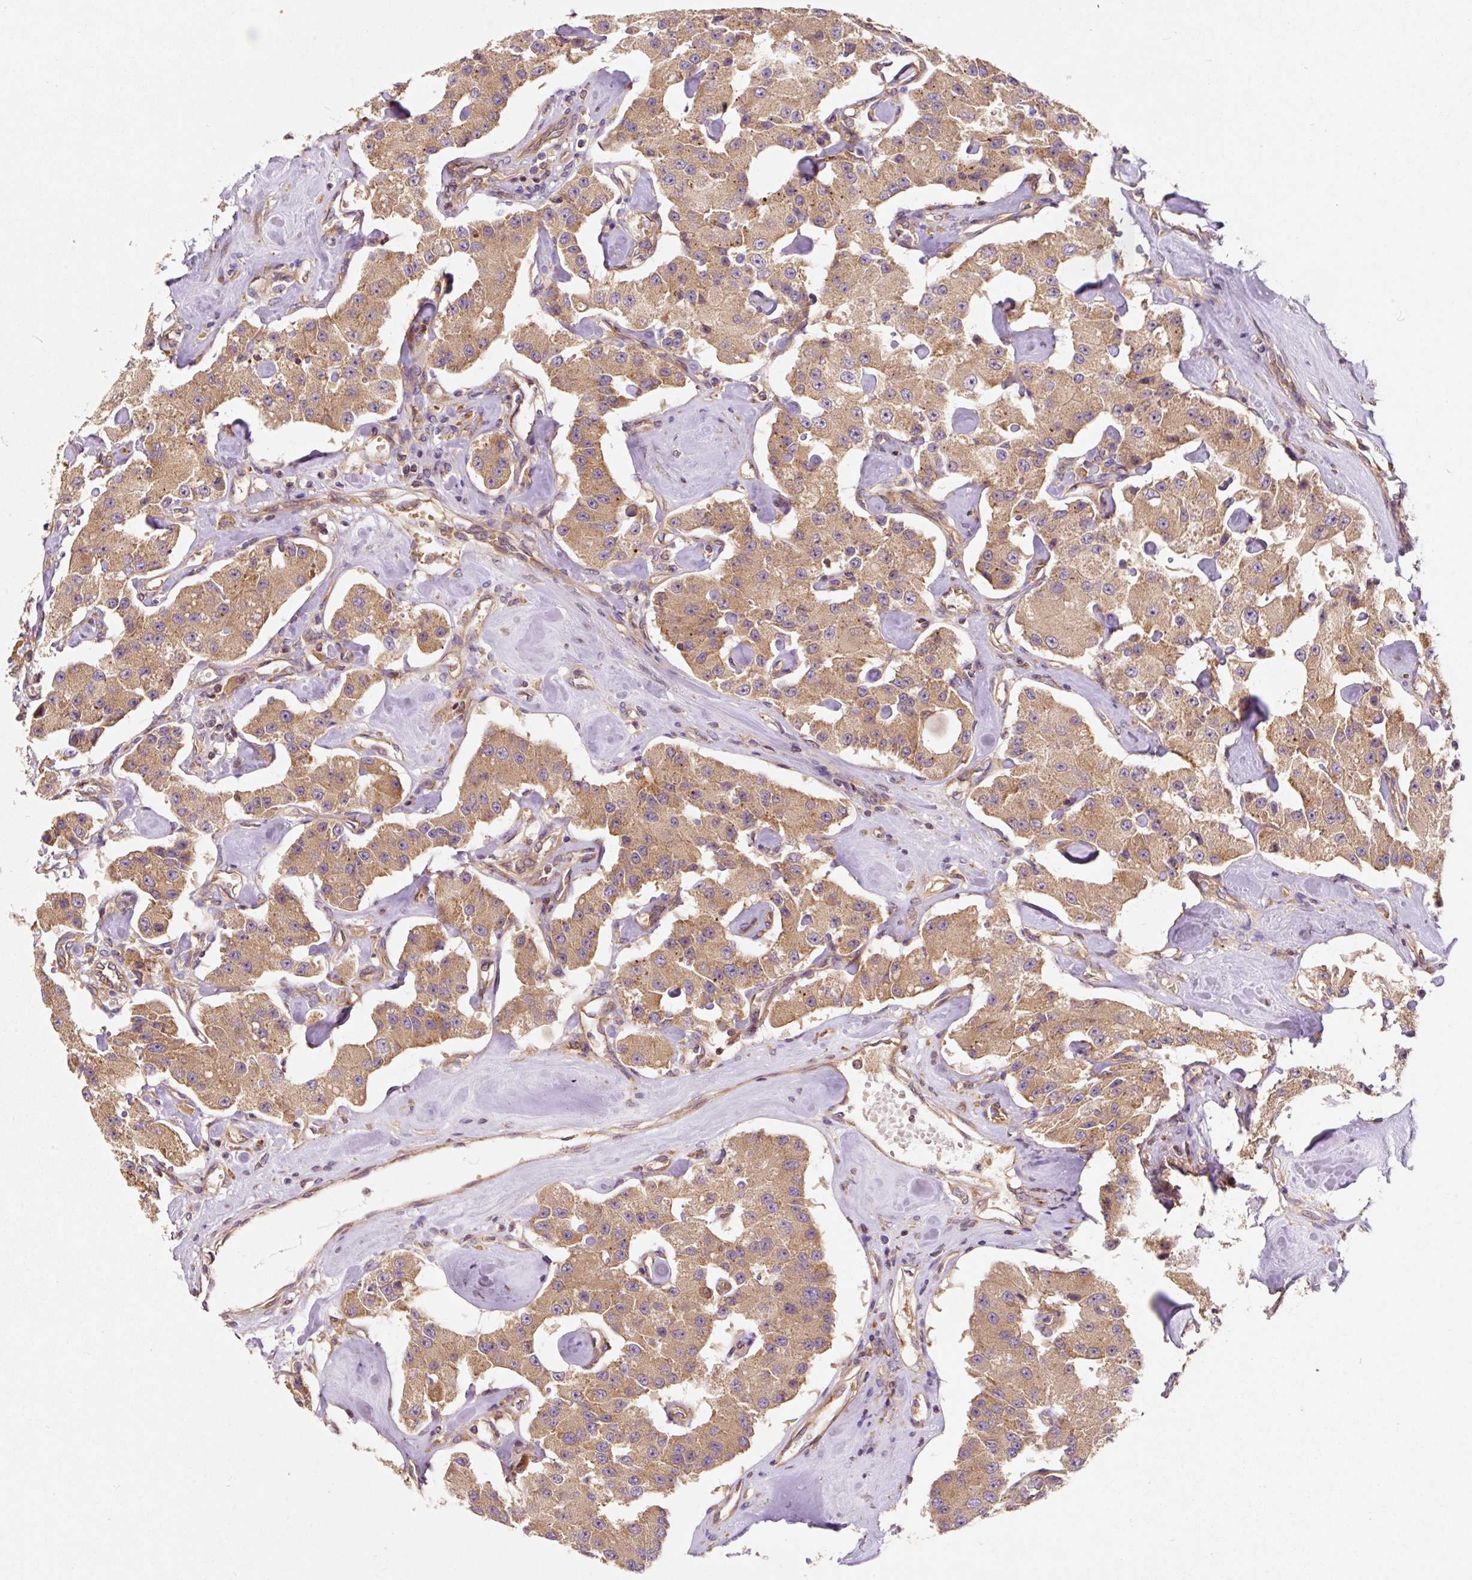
{"staining": {"intensity": "moderate", "quantity": ">75%", "location": "cytoplasmic/membranous"}, "tissue": "carcinoid", "cell_type": "Tumor cells", "image_type": "cancer", "snomed": [{"axis": "morphology", "description": "Carcinoid, malignant, NOS"}, {"axis": "topography", "description": "Pancreas"}], "caption": "Carcinoid stained with a protein marker reveals moderate staining in tumor cells.", "gene": "EIF2S2", "patient": {"sex": "male", "age": 41}}